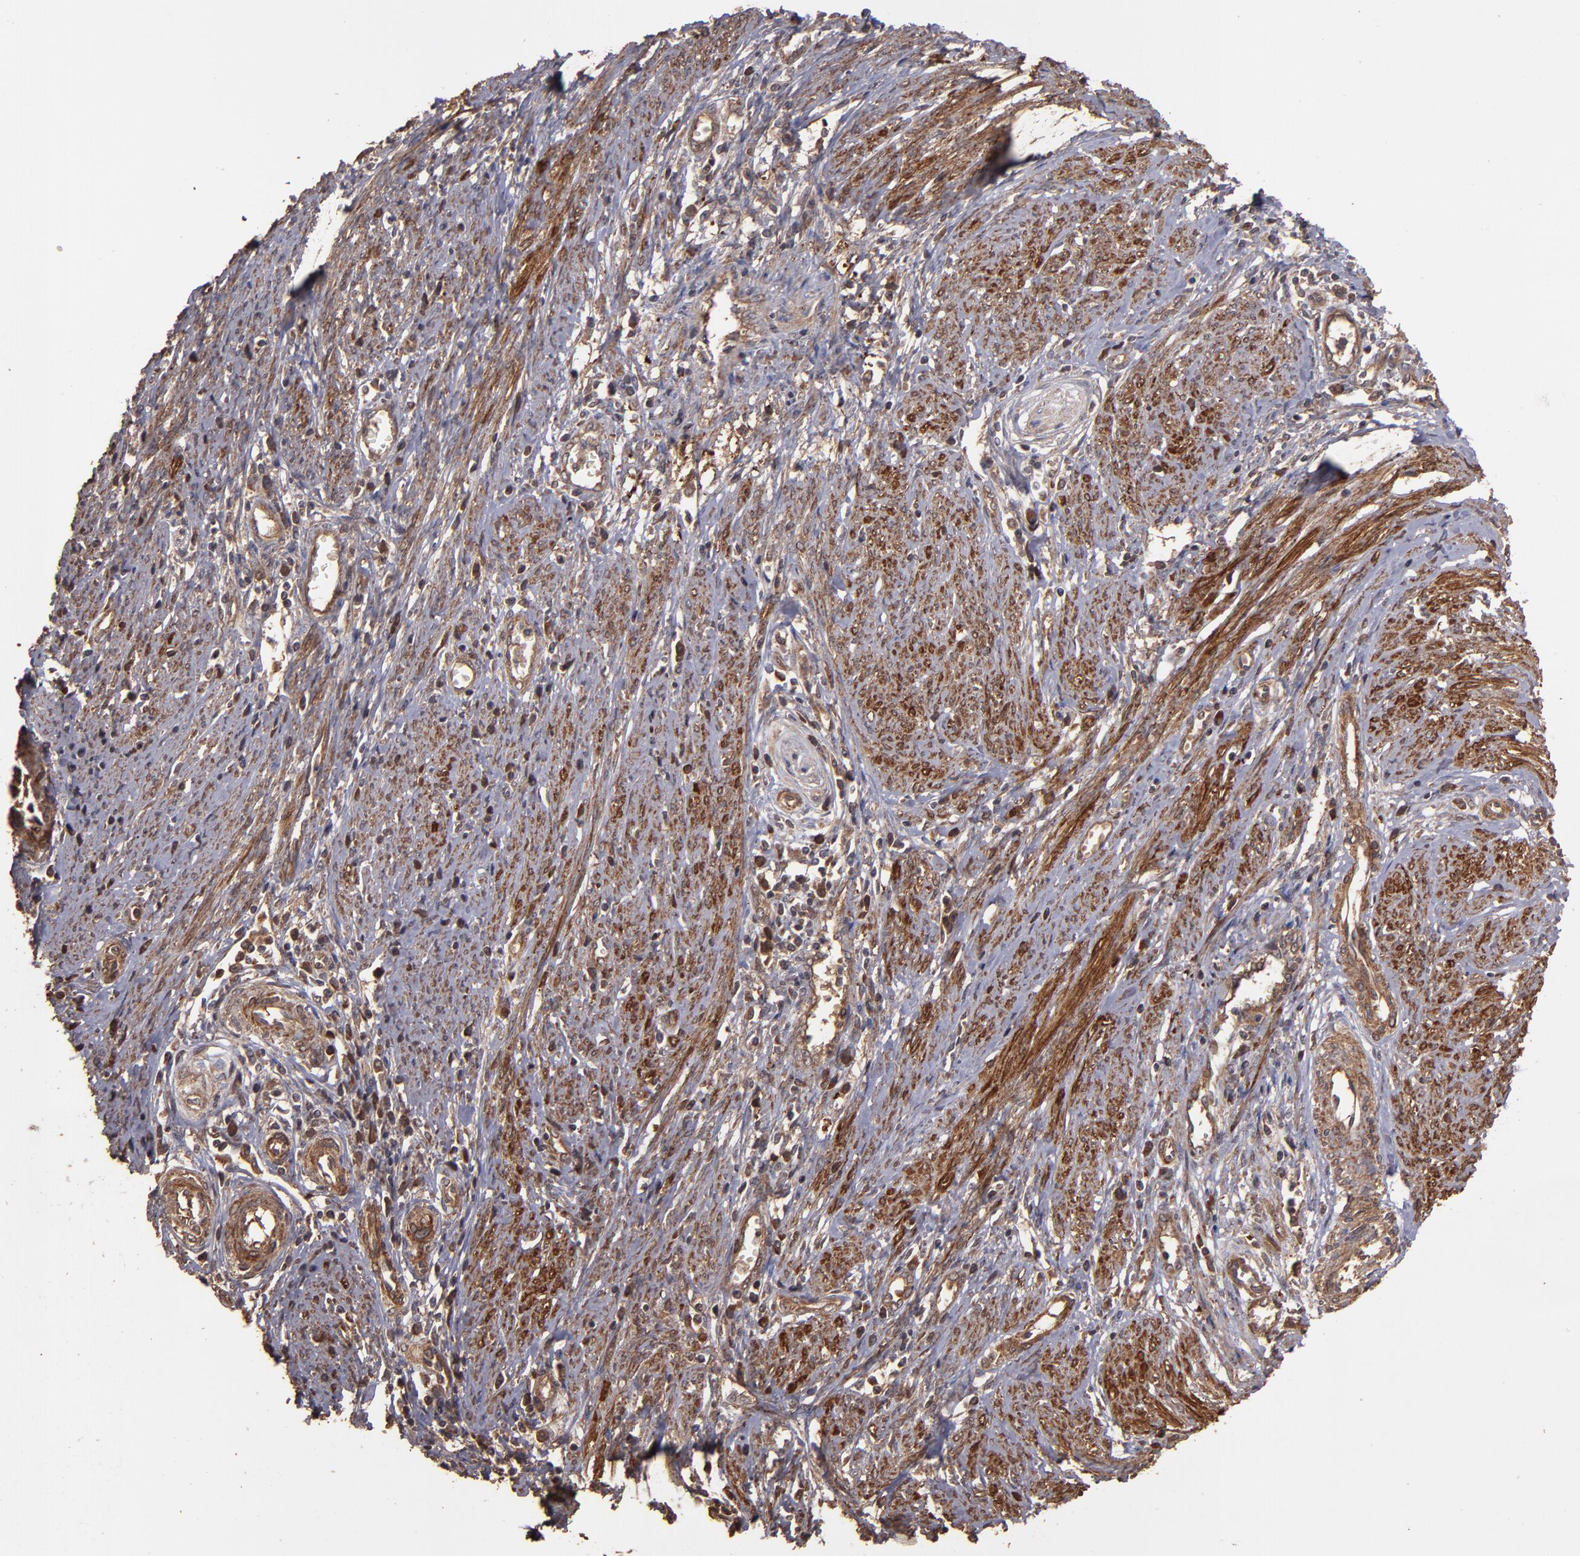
{"staining": {"intensity": "strong", "quantity": ">75%", "location": "cytoplasmic/membranous"}, "tissue": "cervical cancer", "cell_type": "Tumor cells", "image_type": "cancer", "snomed": [{"axis": "morphology", "description": "Adenocarcinoma, NOS"}, {"axis": "topography", "description": "Cervix"}], "caption": "Human cervical cancer stained with a brown dye reveals strong cytoplasmic/membranous positive expression in about >75% of tumor cells.", "gene": "TXNDC16", "patient": {"sex": "female", "age": 36}}